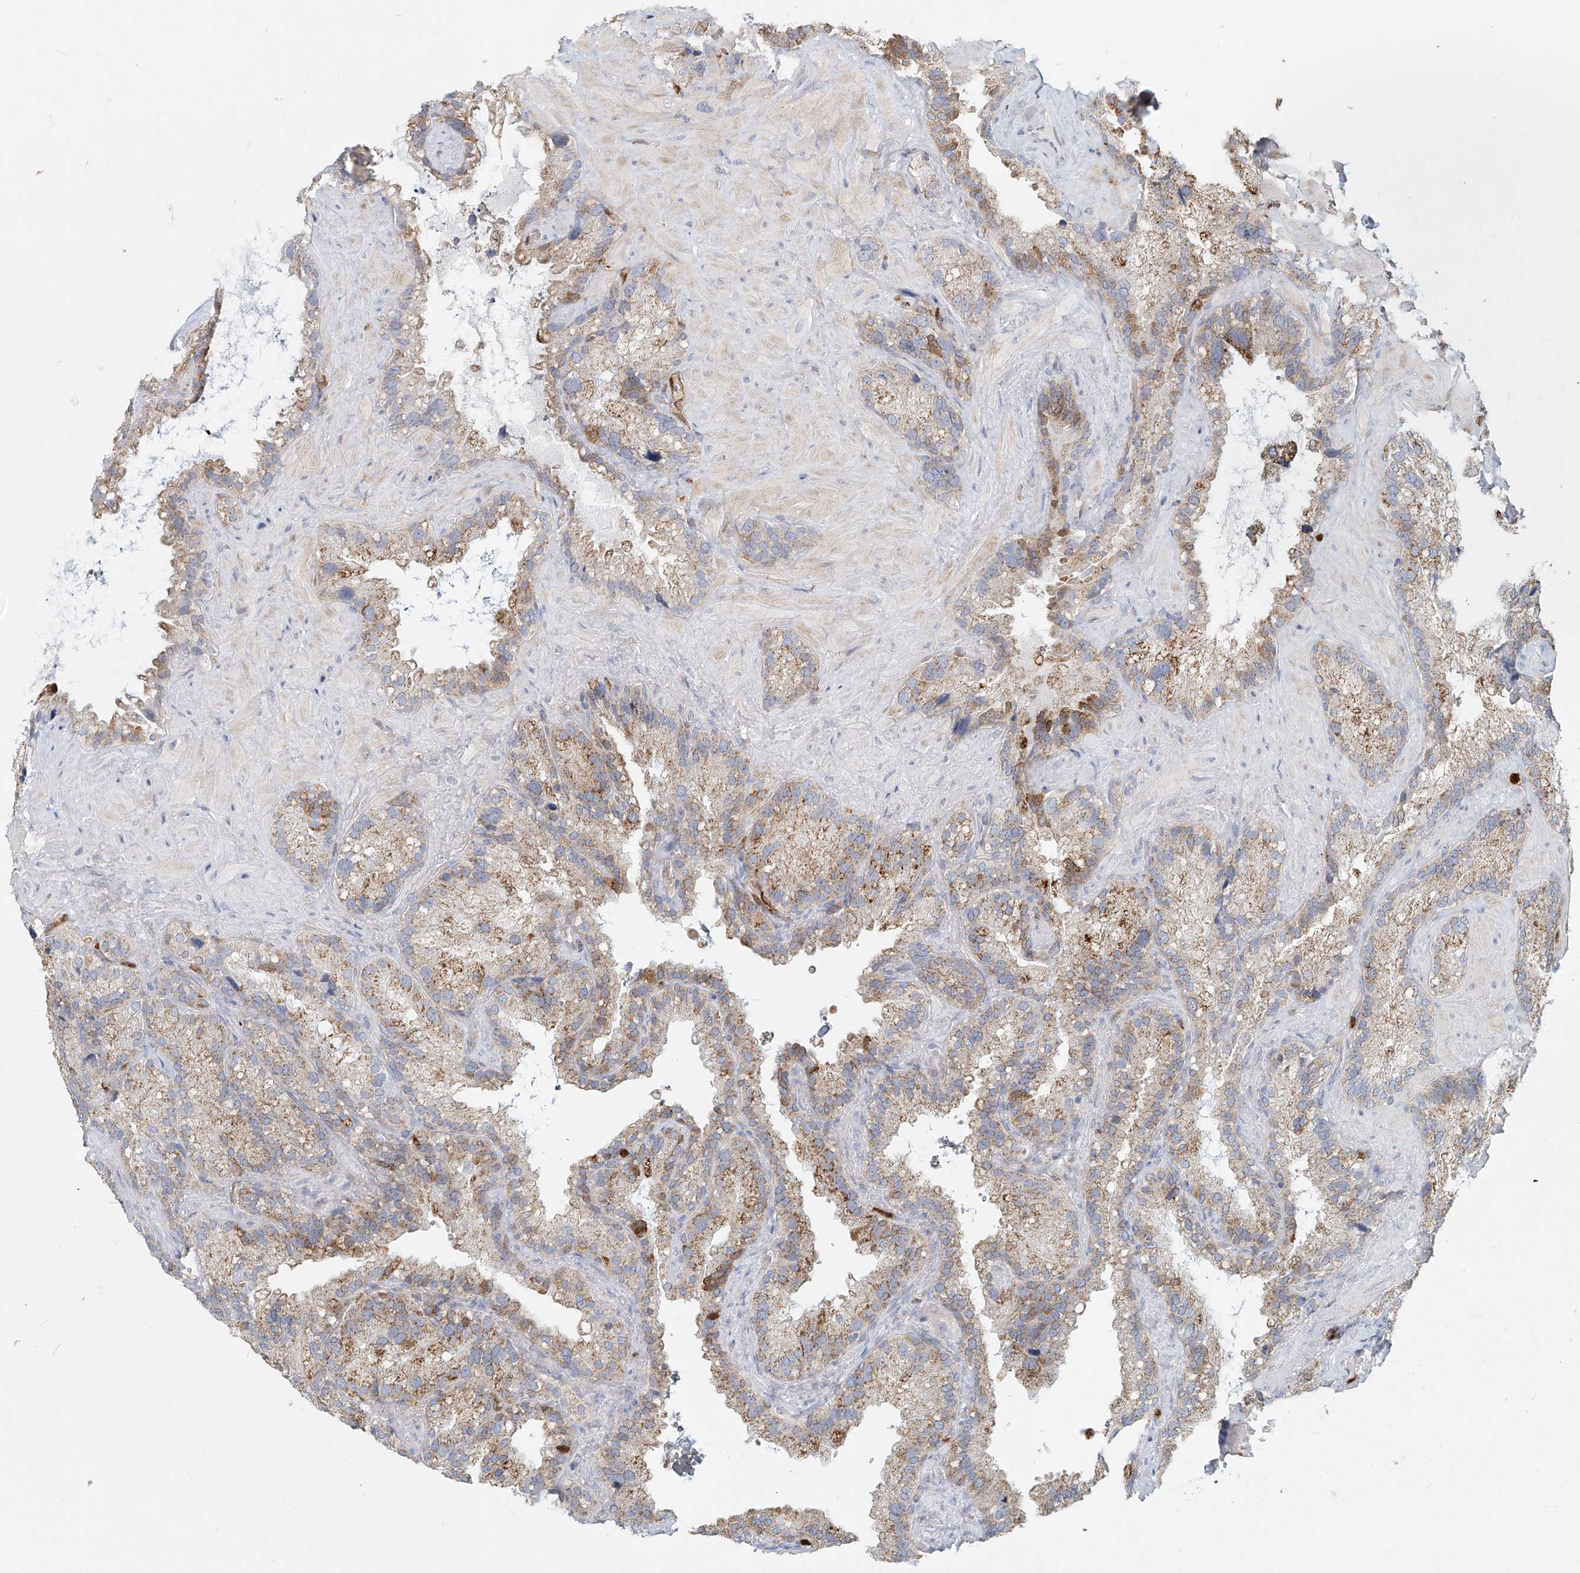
{"staining": {"intensity": "moderate", "quantity": ">75%", "location": "cytoplasmic/membranous"}, "tissue": "seminal vesicle", "cell_type": "Glandular cells", "image_type": "normal", "snomed": [{"axis": "morphology", "description": "Normal tissue, NOS"}, {"axis": "topography", "description": "Prostate"}, {"axis": "topography", "description": "Seminal veicle"}], "caption": "This micrograph displays immunohistochemistry (IHC) staining of unremarkable human seminal vesicle, with medium moderate cytoplasmic/membranous expression in about >75% of glandular cells.", "gene": "PTPRA", "patient": {"sex": "male", "age": 68}}